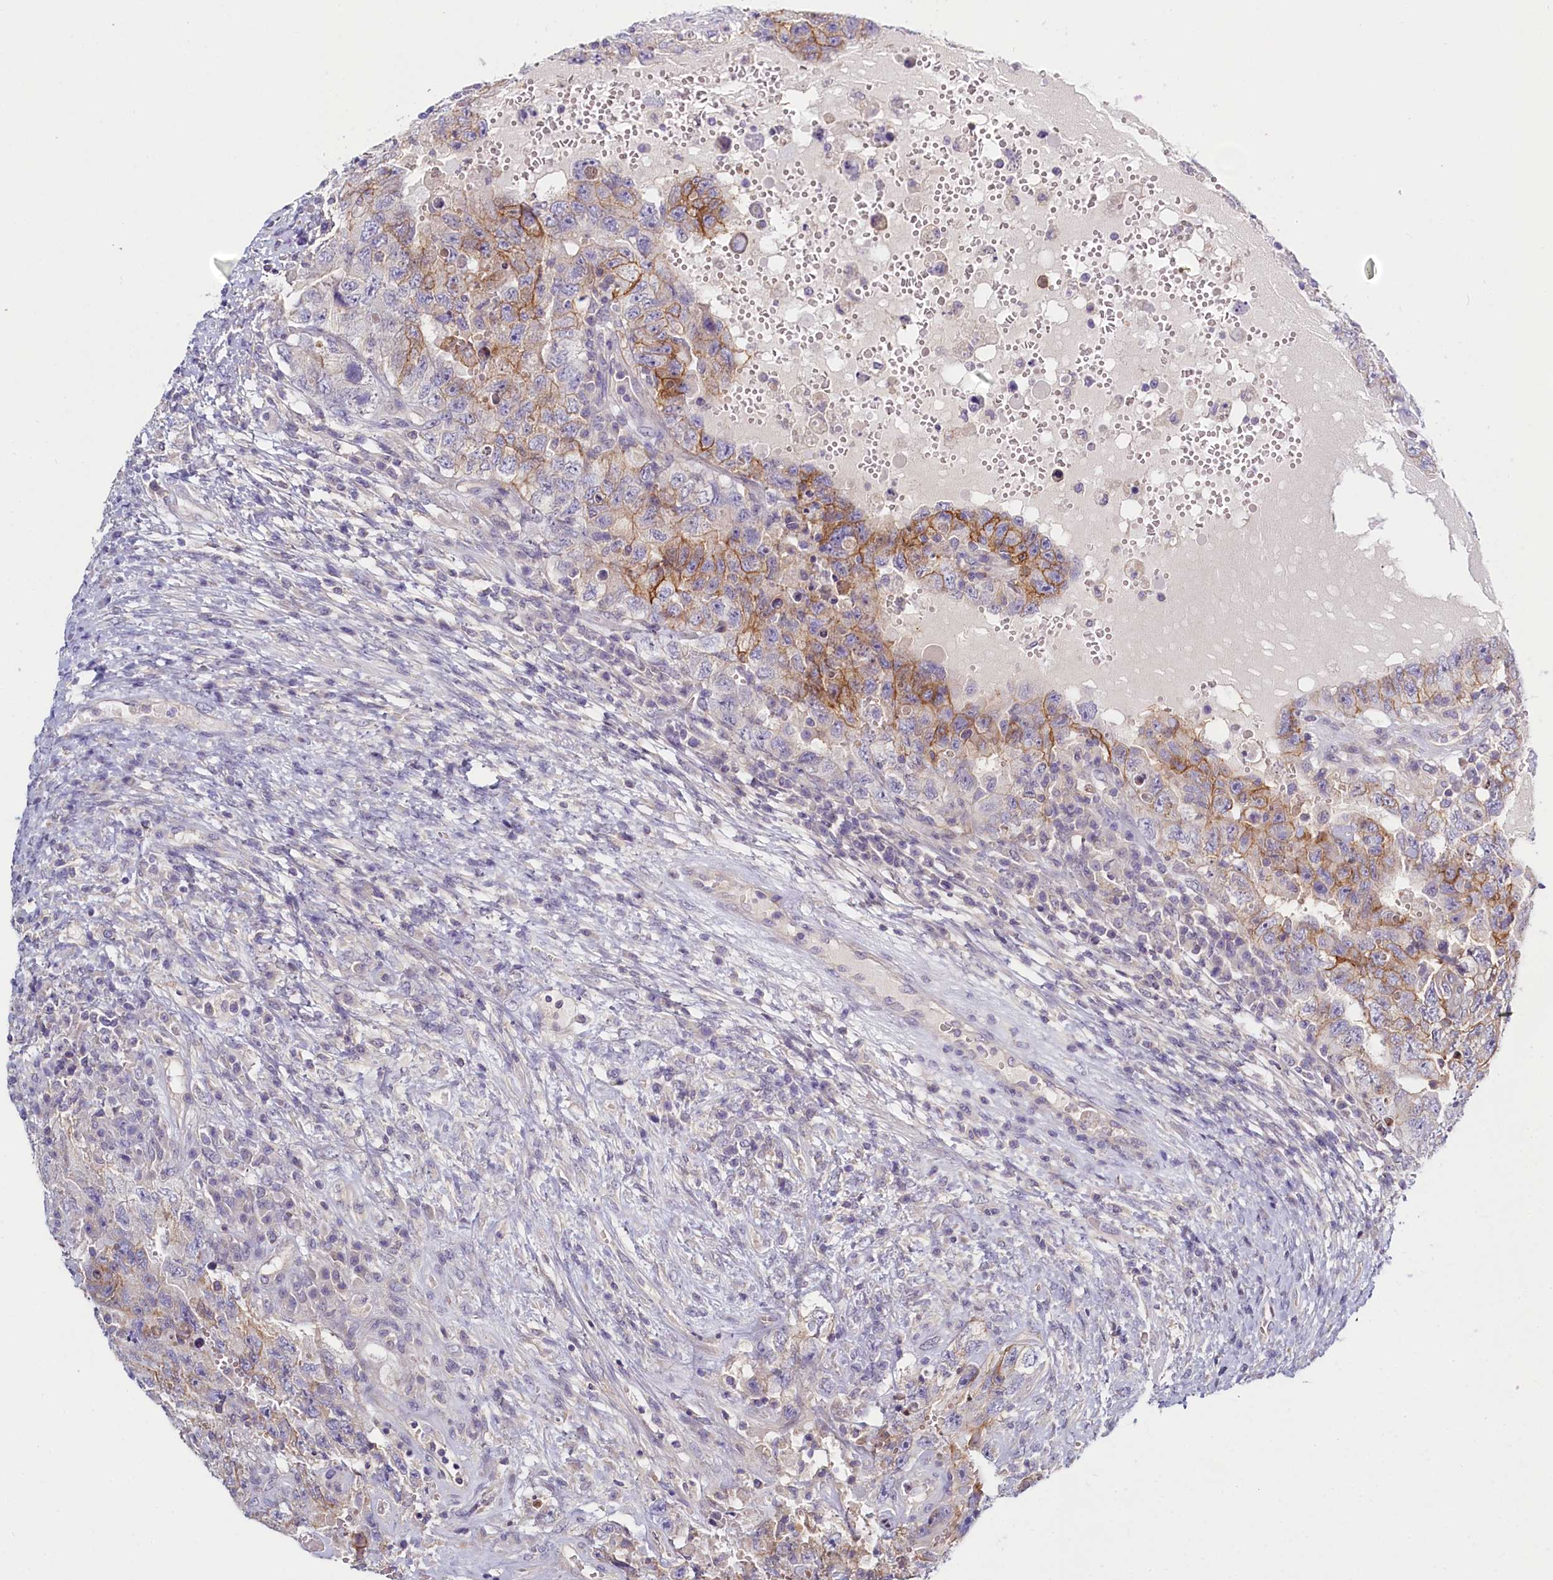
{"staining": {"intensity": "moderate", "quantity": "25%-75%", "location": "cytoplasmic/membranous"}, "tissue": "testis cancer", "cell_type": "Tumor cells", "image_type": "cancer", "snomed": [{"axis": "morphology", "description": "Carcinoma, Embryonal, NOS"}, {"axis": "topography", "description": "Testis"}], "caption": "Testis cancer (embryonal carcinoma) tissue shows moderate cytoplasmic/membranous positivity in about 25%-75% of tumor cells, visualized by immunohistochemistry.", "gene": "PDE6D", "patient": {"sex": "male", "age": 26}}